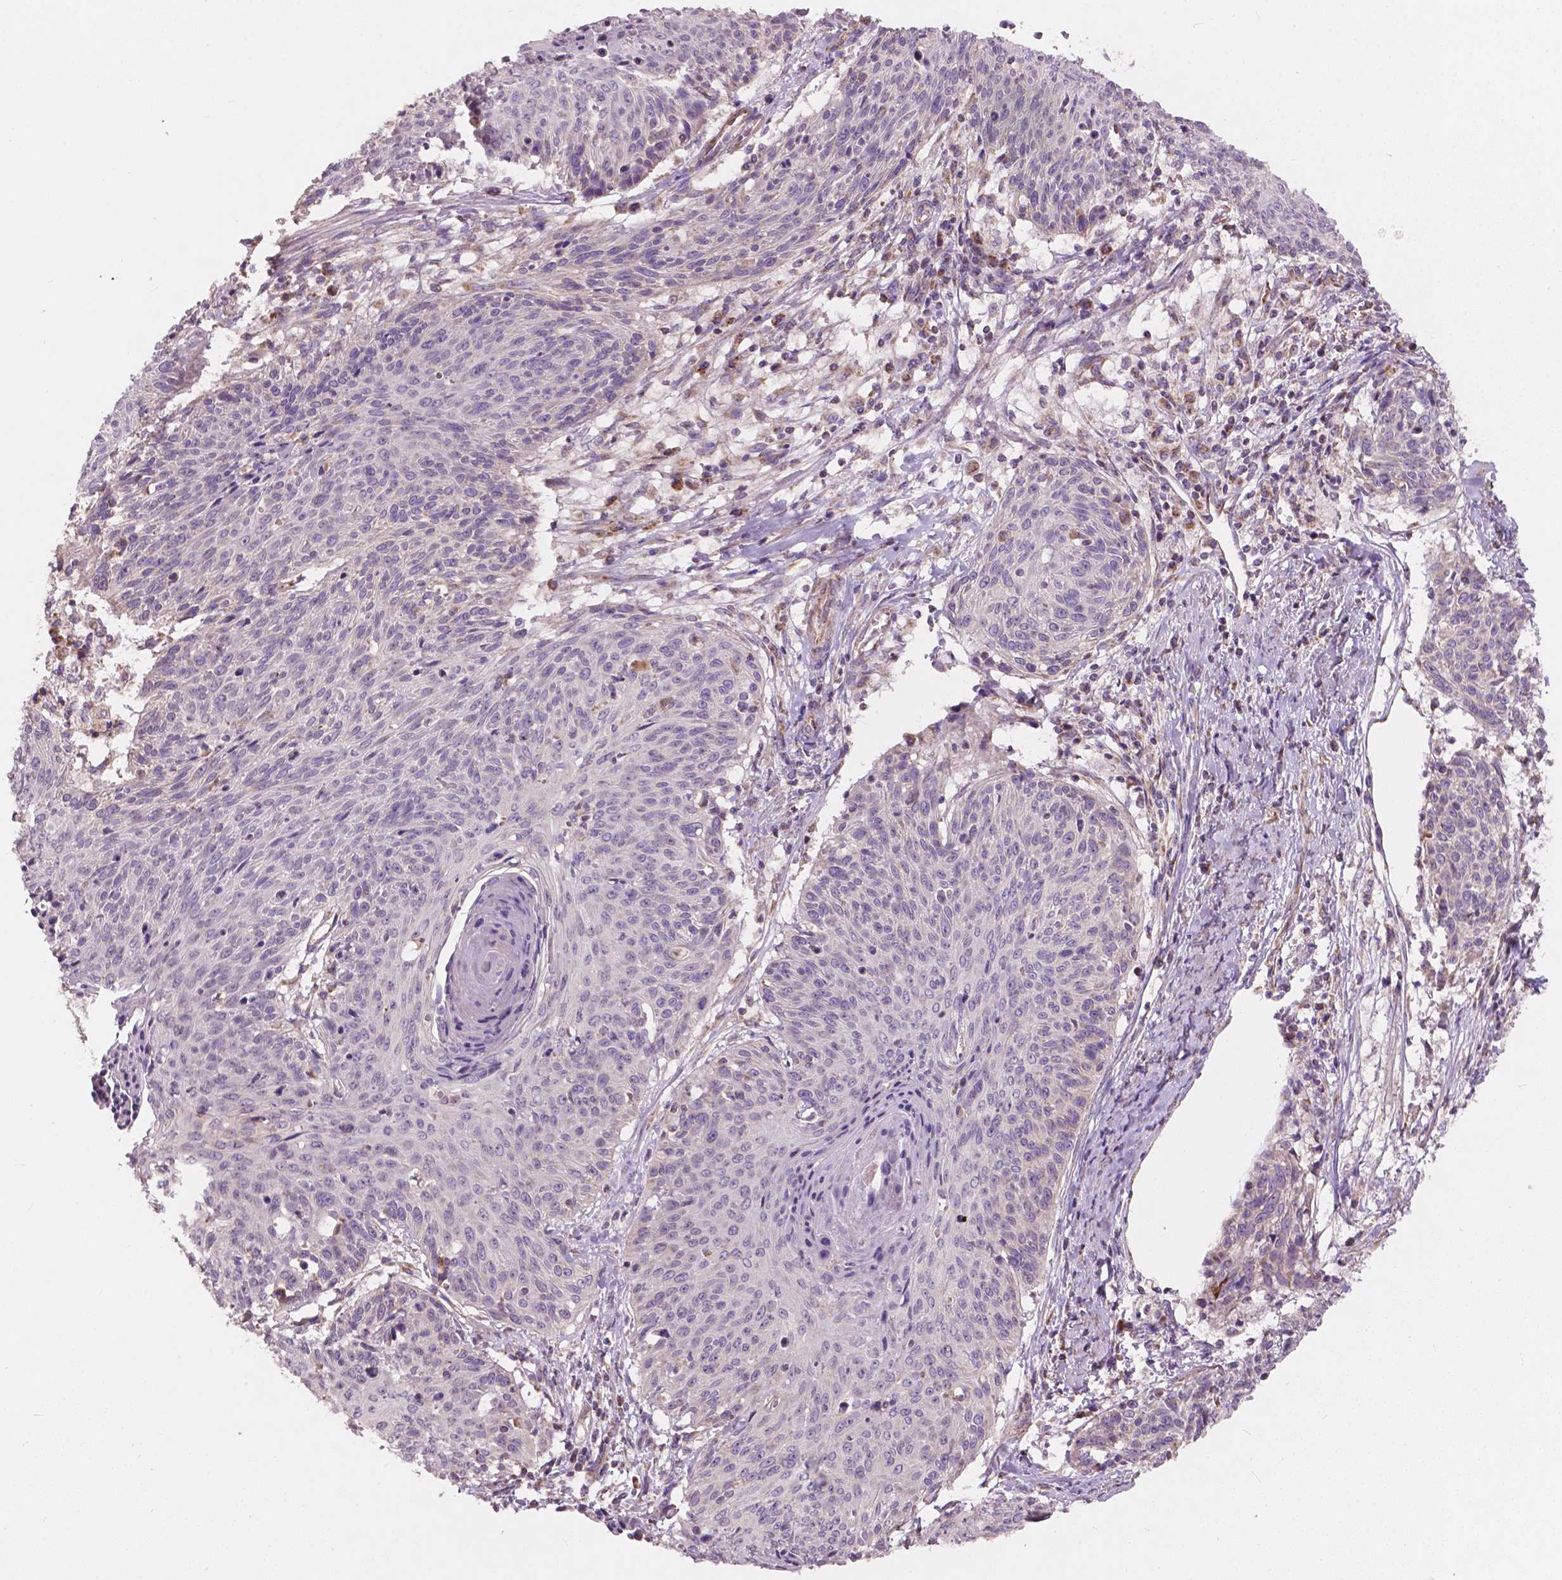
{"staining": {"intensity": "negative", "quantity": "none", "location": "none"}, "tissue": "cervical cancer", "cell_type": "Tumor cells", "image_type": "cancer", "snomed": [{"axis": "morphology", "description": "Squamous cell carcinoma, NOS"}, {"axis": "topography", "description": "Cervix"}], "caption": "The immunohistochemistry (IHC) histopathology image has no significant expression in tumor cells of cervical cancer (squamous cell carcinoma) tissue. (Brightfield microscopy of DAB (3,3'-diaminobenzidine) IHC at high magnification).", "gene": "NDUFA10", "patient": {"sex": "female", "age": 45}}